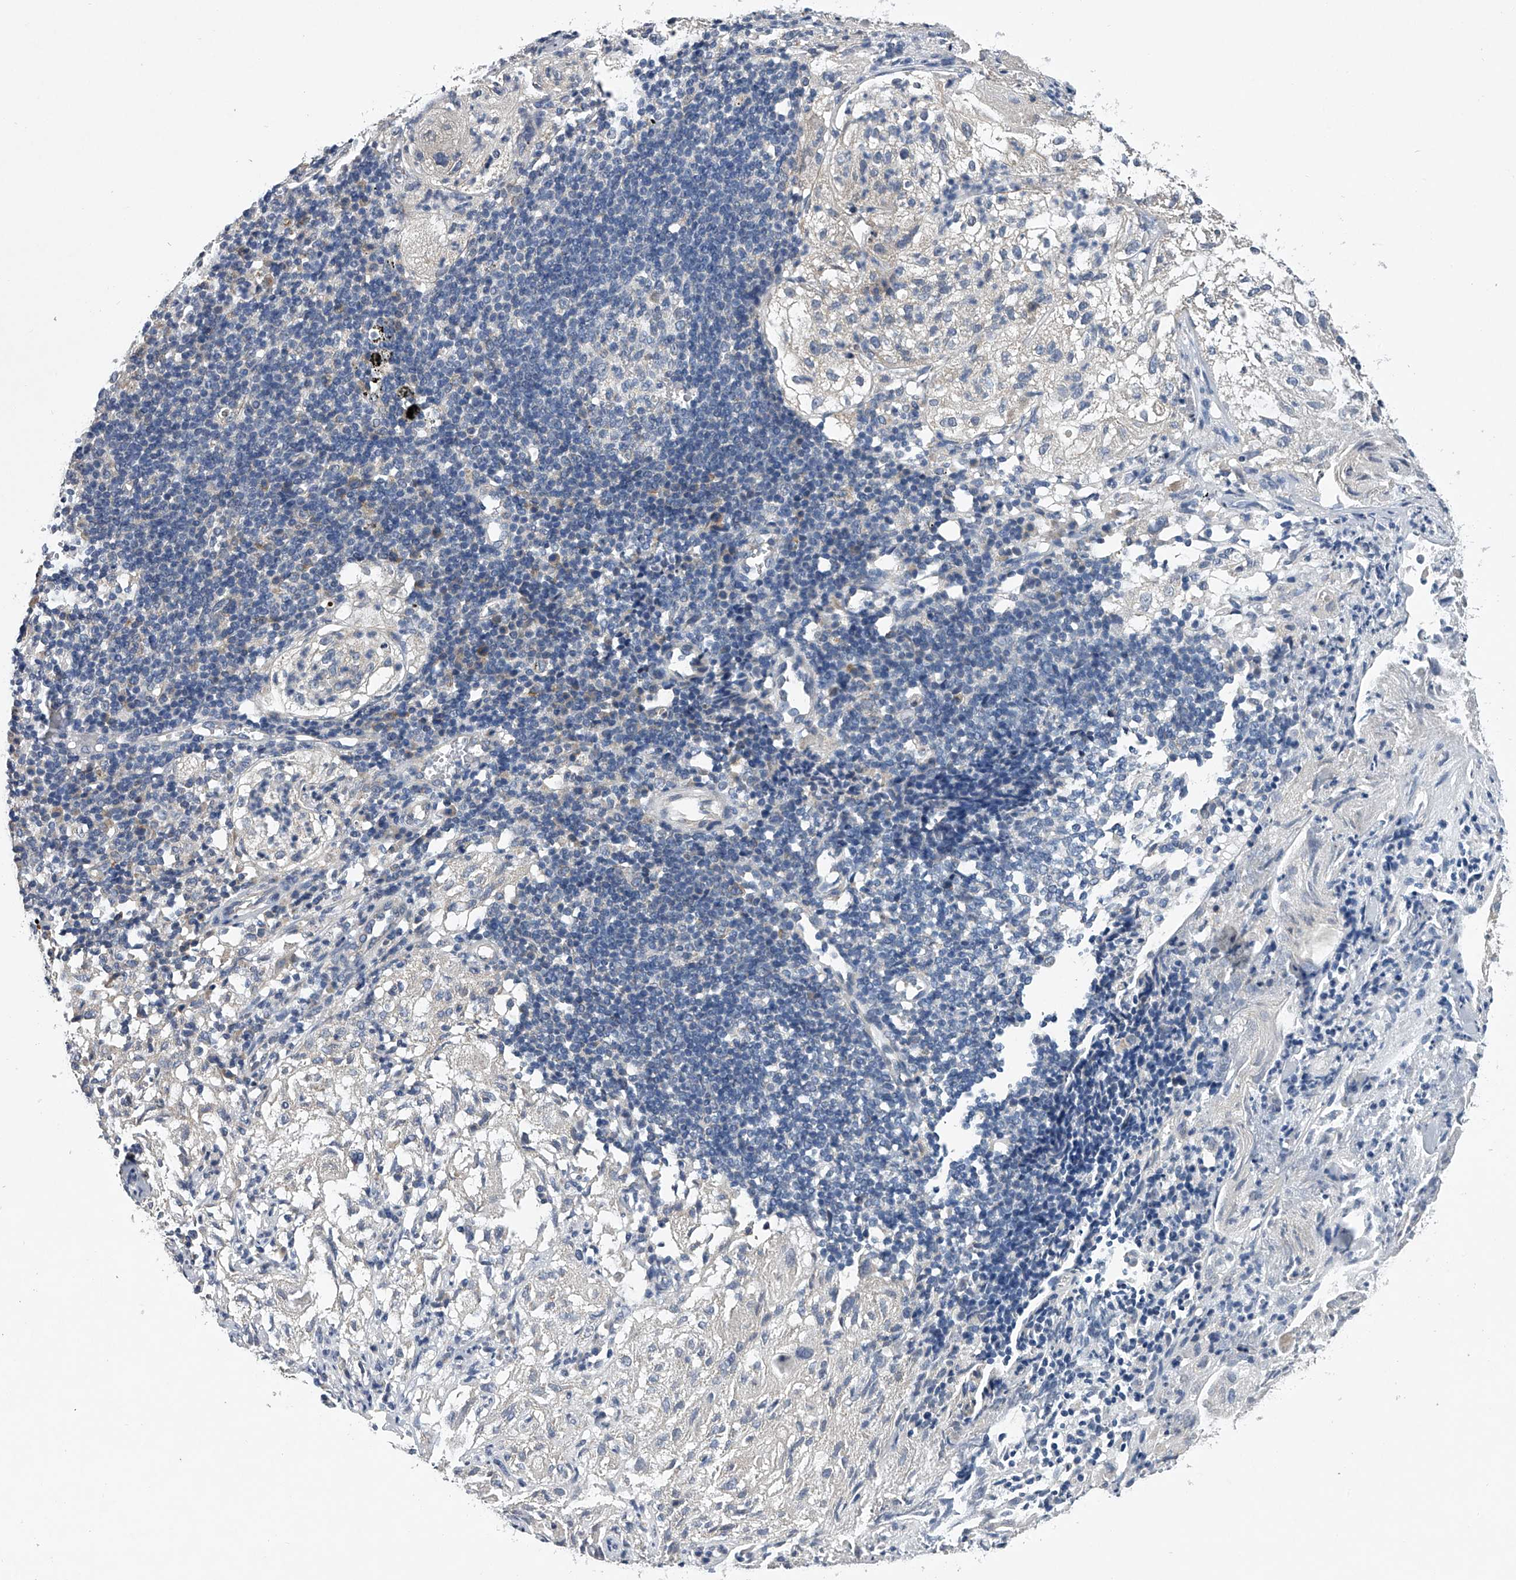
{"staining": {"intensity": "negative", "quantity": "none", "location": "none"}, "tissue": "lung cancer", "cell_type": "Tumor cells", "image_type": "cancer", "snomed": [{"axis": "morphology", "description": "Inflammation, NOS"}, {"axis": "morphology", "description": "Squamous cell carcinoma, NOS"}, {"axis": "topography", "description": "Lymph node"}, {"axis": "topography", "description": "Soft tissue"}, {"axis": "topography", "description": "Lung"}], "caption": "Immunohistochemical staining of human lung cancer (squamous cell carcinoma) displays no significant positivity in tumor cells.", "gene": "RNF5", "patient": {"sex": "male", "age": 66}}